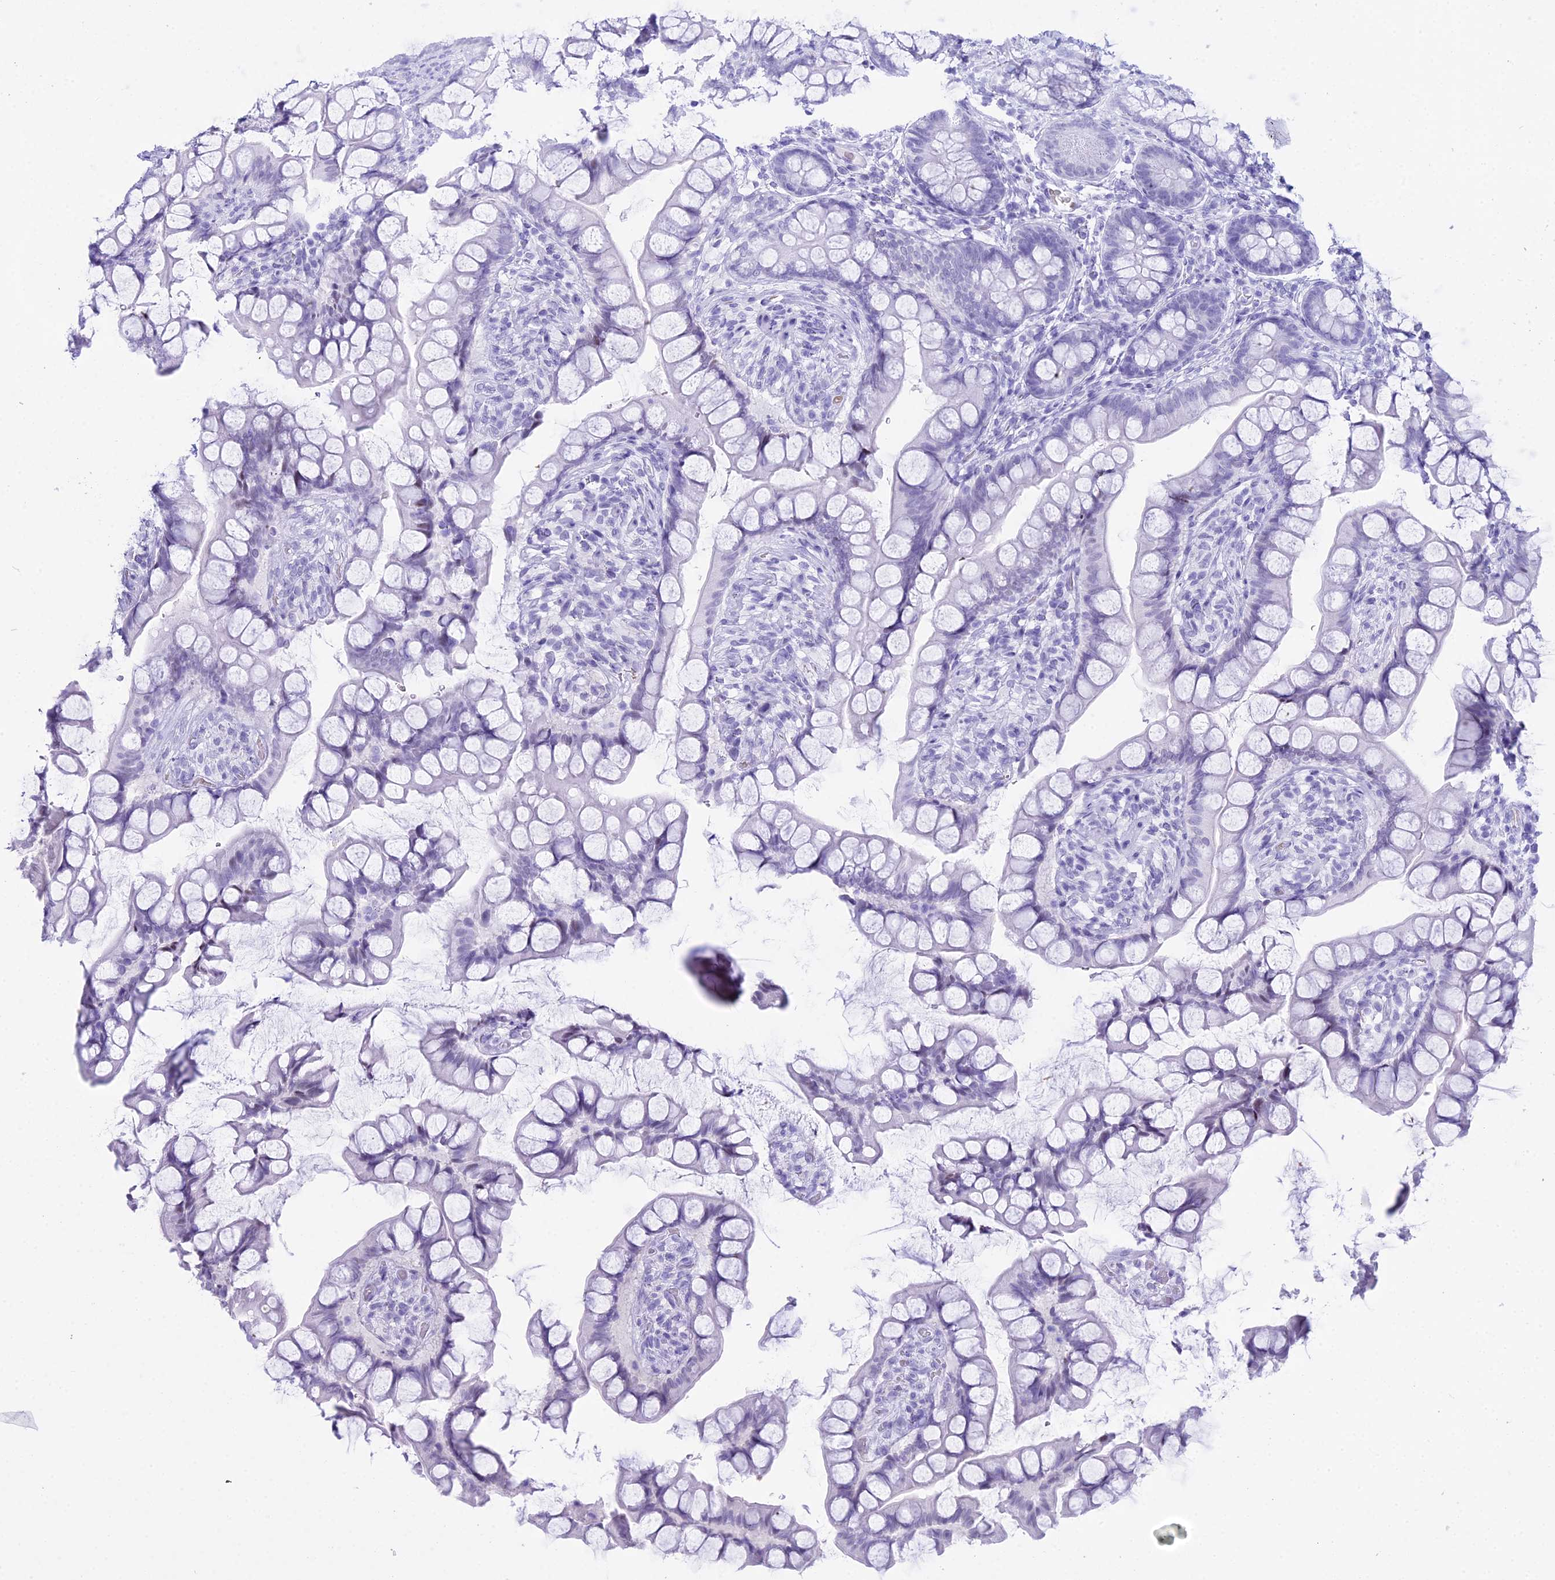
{"staining": {"intensity": "negative", "quantity": "none", "location": "none"}, "tissue": "small intestine", "cell_type": "Glandular cells", "image_type": "normal", "snomed": [{"axis": "morphology", "description": "Normal tissue, NOS"}, {"axis": "topography", "description": "Small intestine"}], "caption": "Small intestine was stained to show a protein in brown. There is no significant staining in glandular cells. Nuclei are stained in blue.", "gene": "RNPS1", "patient": {"sex": "male", "age": 70}}